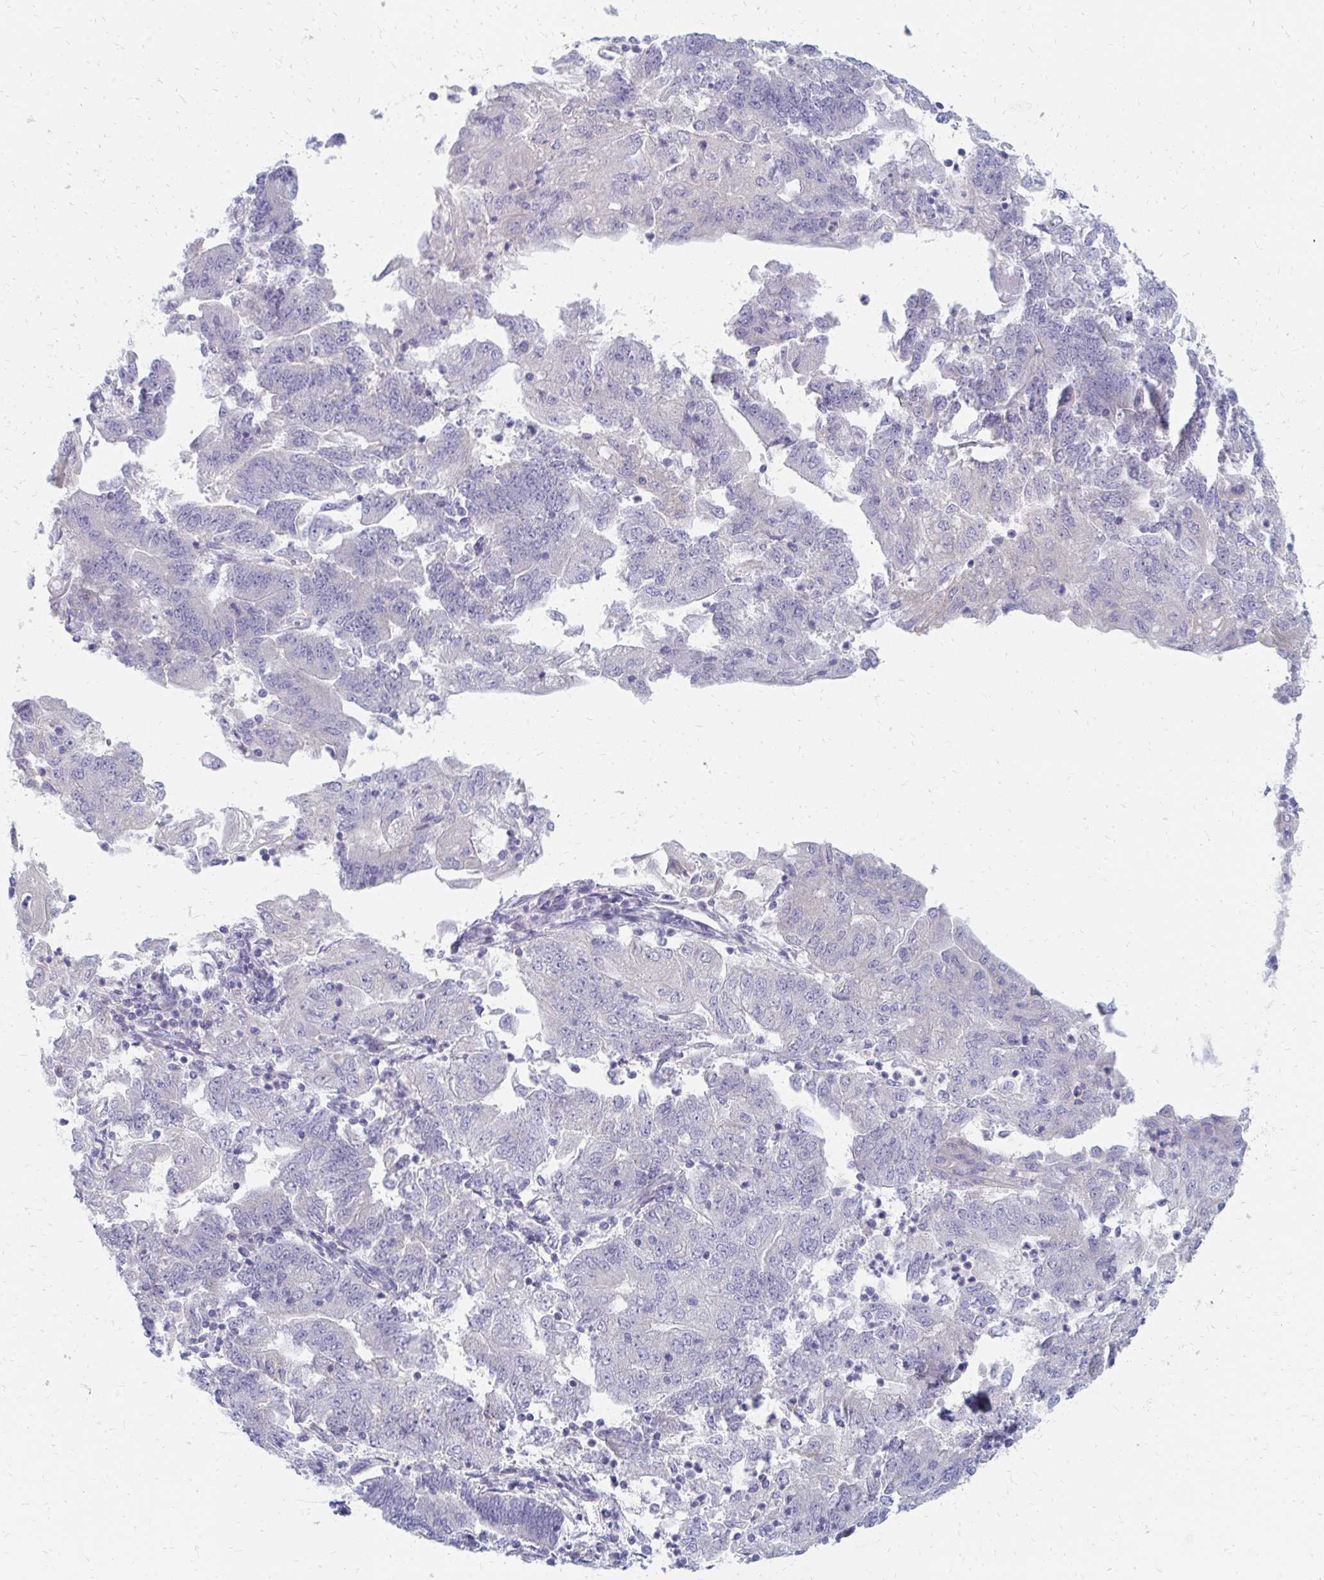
{"staining": {"intensity": "negative", "quantity": "none", "location": "none"}, "tissue": "endometrial cancer", "cell_type": "Tumor cells", "image_type": "cancer", "snomed": [{"axis": "morphology", "description": "Adenocarcinoma, NOS"}, {"axis": "topography", "description": "Endometrium"}], "caption": "Protein analysis of endometrial adenocarcinoma displays no significant positivity in tumor cells.", "gene": "OR10V1", "patient": {"sex": "female", "age": 70}}